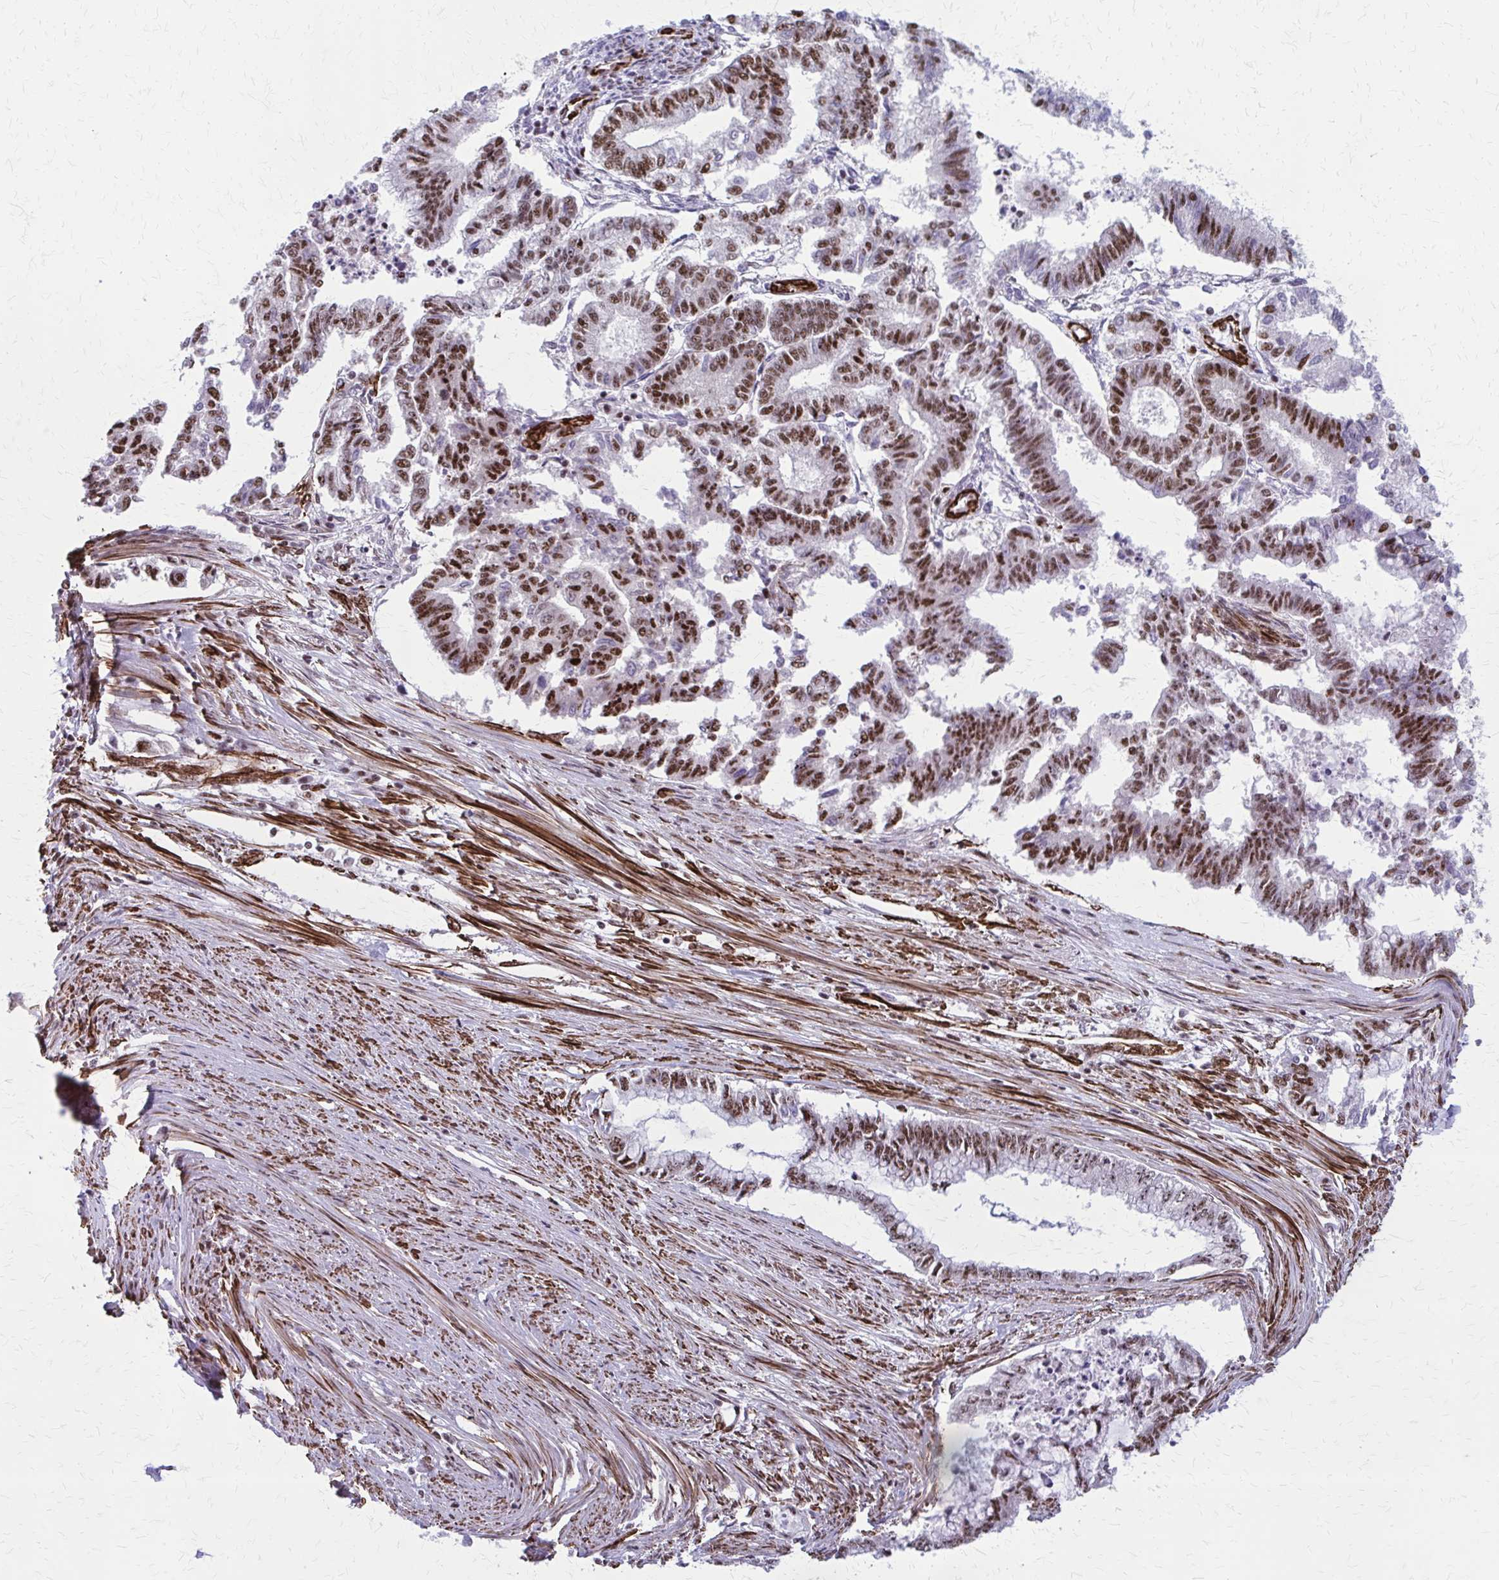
{"staining": {"intensity": "strong", "quantity": ">75%", "location": "nuclear"}, "tissue": "endometrial cancer", "cell_type": "Tumor cells", "image_type": "cancer", "snomed": [{"axis": "morphology", "description": "Adenocarcinoma, NOS"}, {"axis": "topography", "description": "Endometrium"}], "caption": "Human adenocarcinoma (endometrial) stained with a protein marker reveals strong staining in tumor cells.", "gene": "NRBF2", "patient": {"sex": "female", "age": 79}}